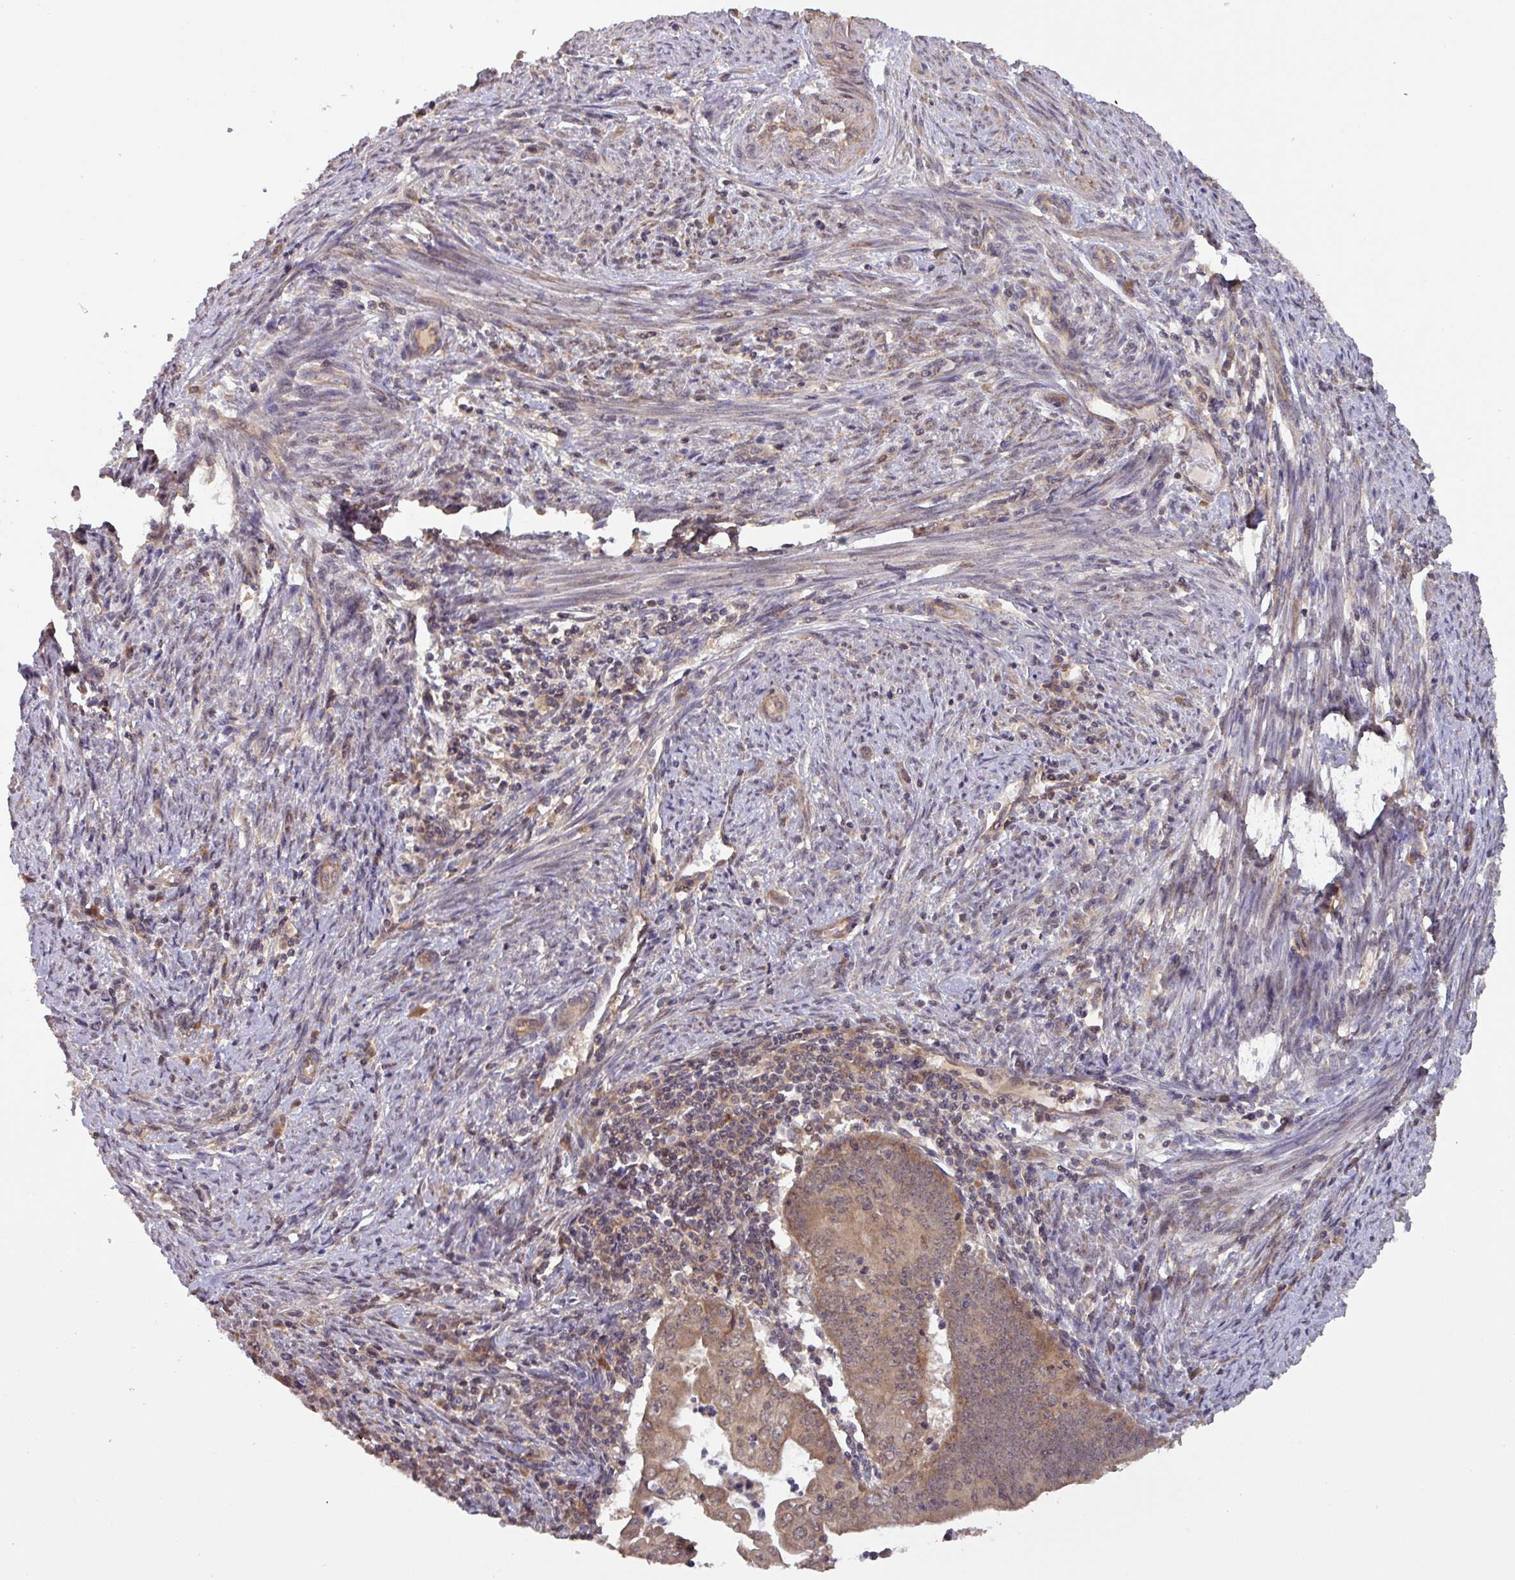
{"staining": {"intensity": "moderate", "quantity": ">75%", "location": "cytoplasmic/membranous"}, "tissue": "endometrial cancer", "cell_type": "Tumor cells", "image_type": "cancer", "snomed": [{"axis": "morphology", "description": "Adenocarcinoma, NOS"}, {"axis": "topography", "description": "Endometrium"}], "caption": "Immunohistochemistry staining of adenocarcinoma (endometrial), which reveals medium levels of moderate cytoplasmic/membranous staining in about >75% of tumor cells indicating moderate cytoplasmic/membranous protein staining. The staining was performed using DAB (3,3'-diaminobenzidine) (brown) for protein detection and nuclei were counterstained in hematoxylin (blue).", "gene": "CCDC121", "patient": {"sex": "female", "age": 60}}